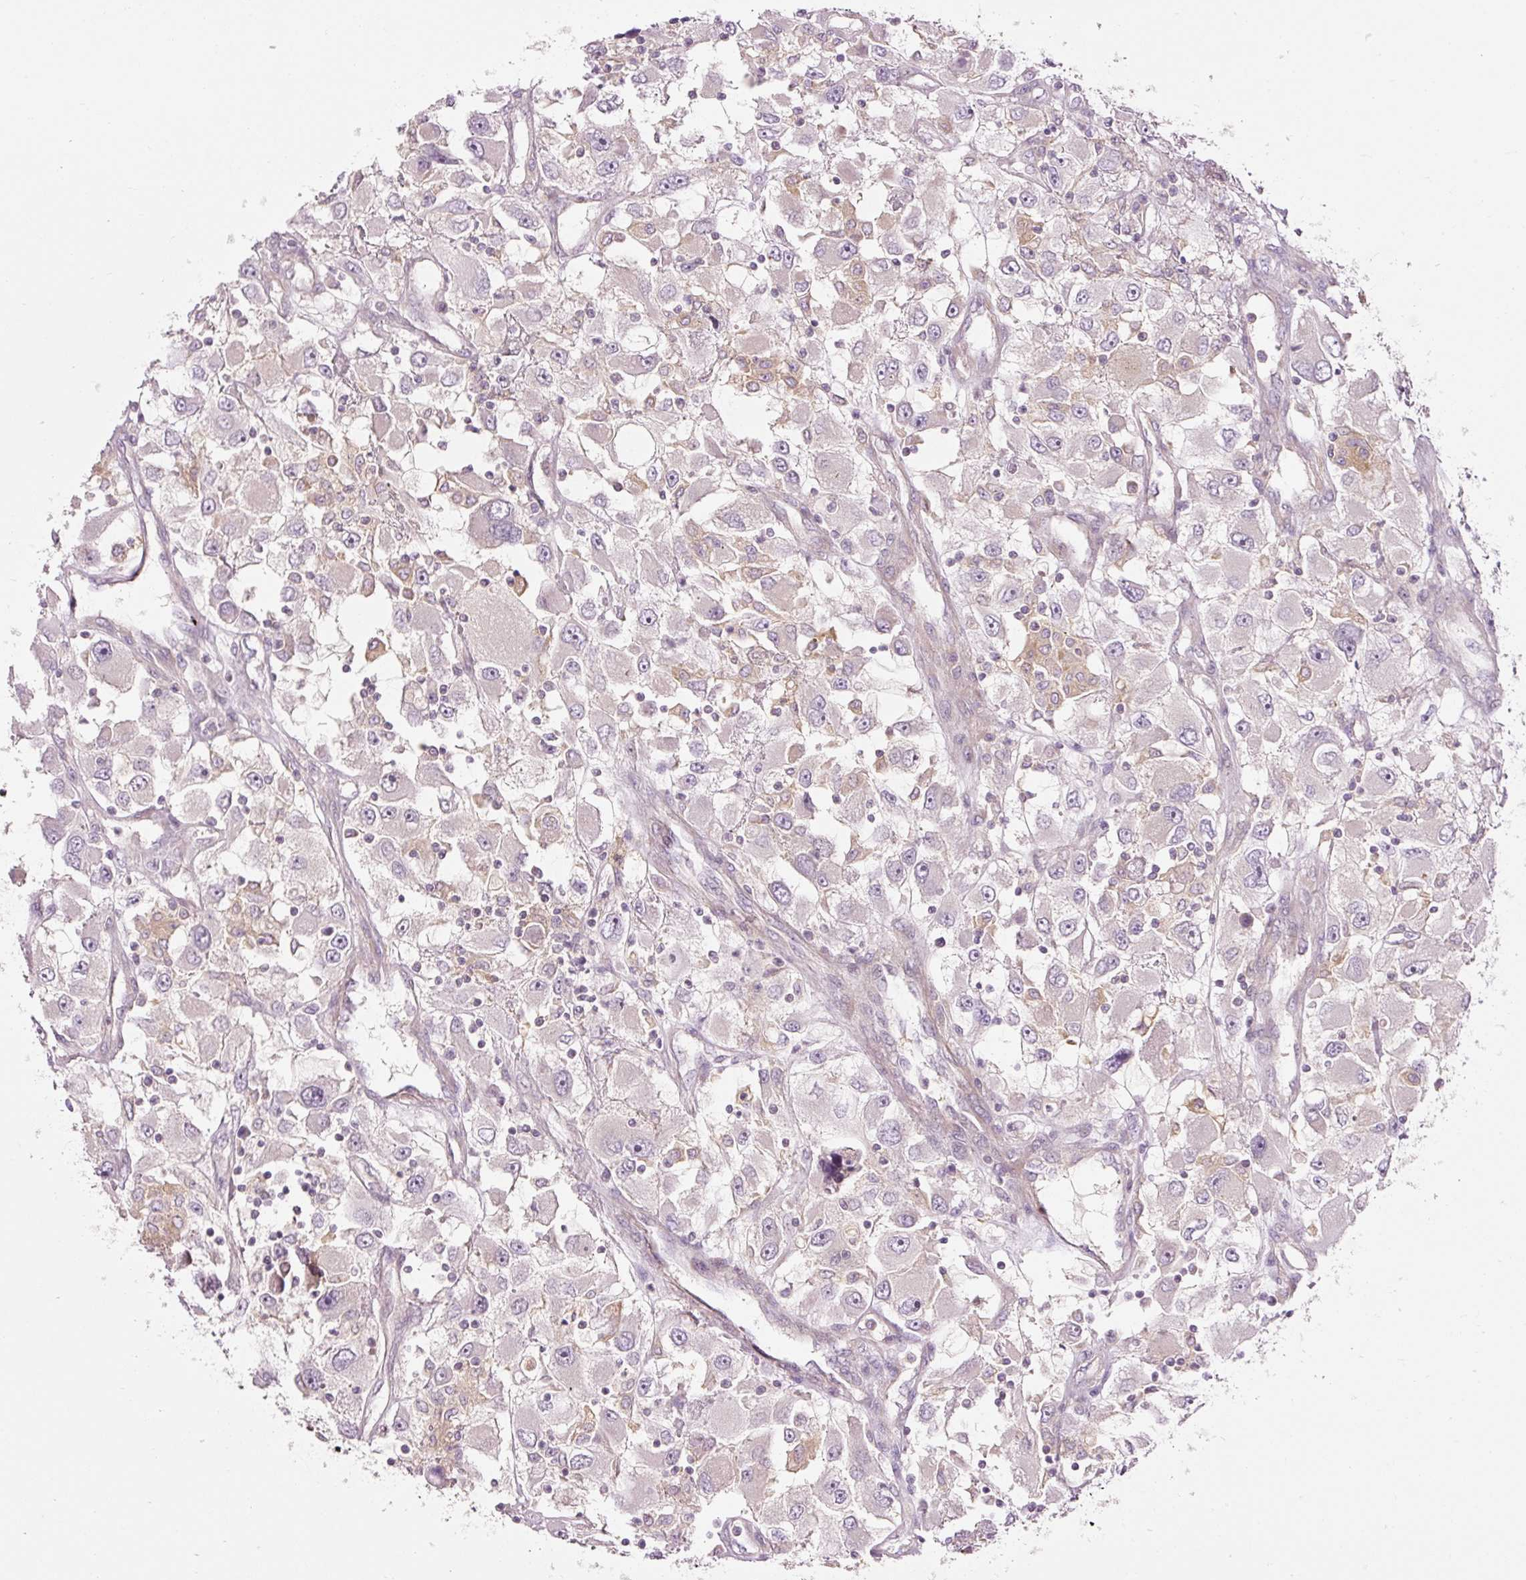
{"staining": {"intensity": "negative", "quantity": "none", "location": "none"}, "tissue": "renal cancer", "cell_type": "Tumor cells", "image_type": "cancer", "snomed": [{"axis": "morphology", "description": "Adenocarcinoma, NOS"}, {"axis": "topography", "description": "Kidney"}], "caption": "Immunohistochemistry of human adenocarcinoma (renal) reveals no expression in tumor cells.", "gene": "NAPA", "patient": {"sex": "female", "age": 52}}